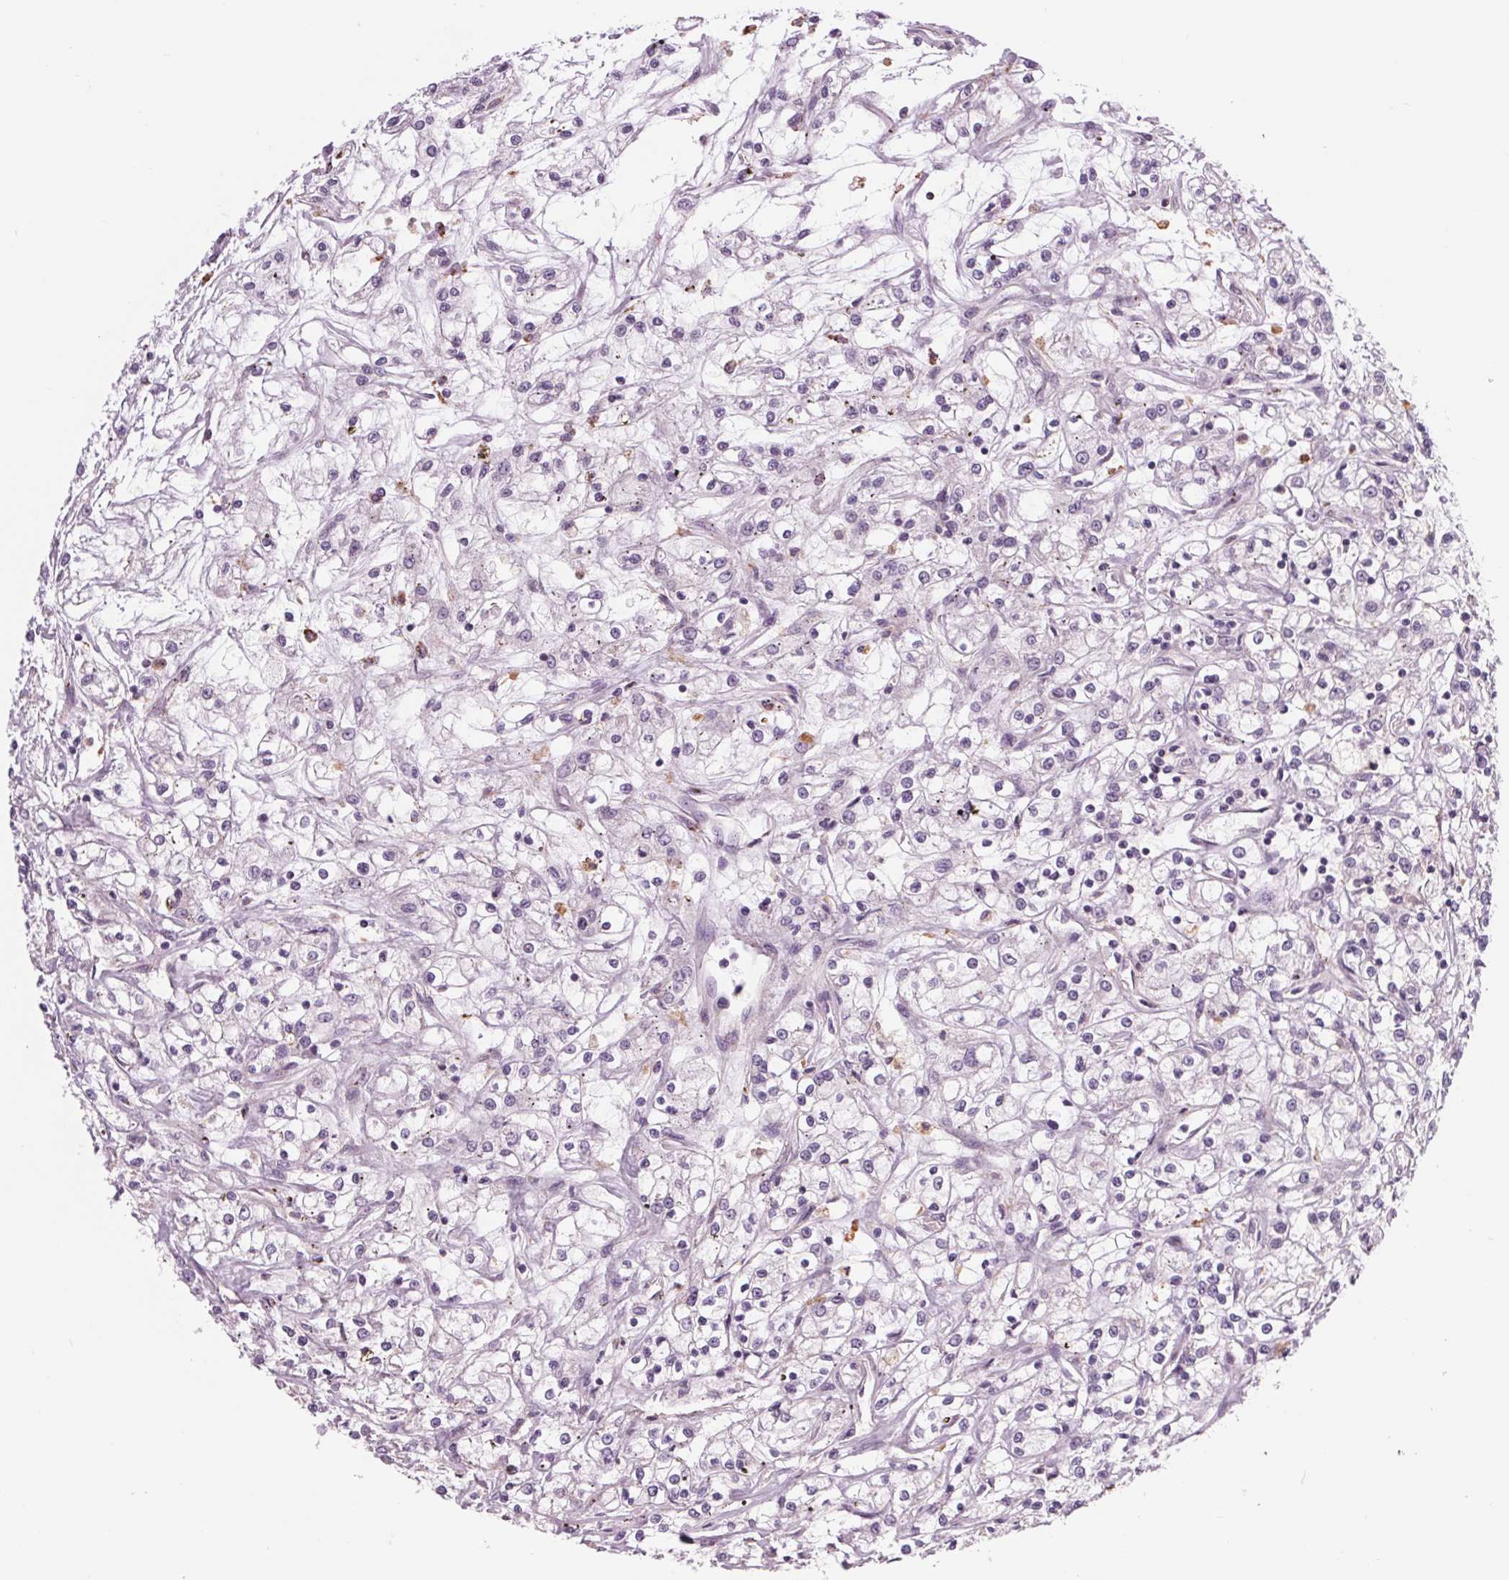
{"staining": {"intensity": "negative", "quantity": "none", "location": "none"}, "tissue": "renal cancer", "cell_type": "Tumor cells", "image_type": "cancer", "snomed": [{"axis": "morphology", "description": "Adenocarcinoma, NOS"}, {"axis": "topography", "description": "Kidney"}], "caption": "Immunohistochemical staining of renal adenocarcinoma exhibits no significant positivity in tumor cells.", "gene": "SAMD5", "patient": {"sex": "female", "age": 59}}